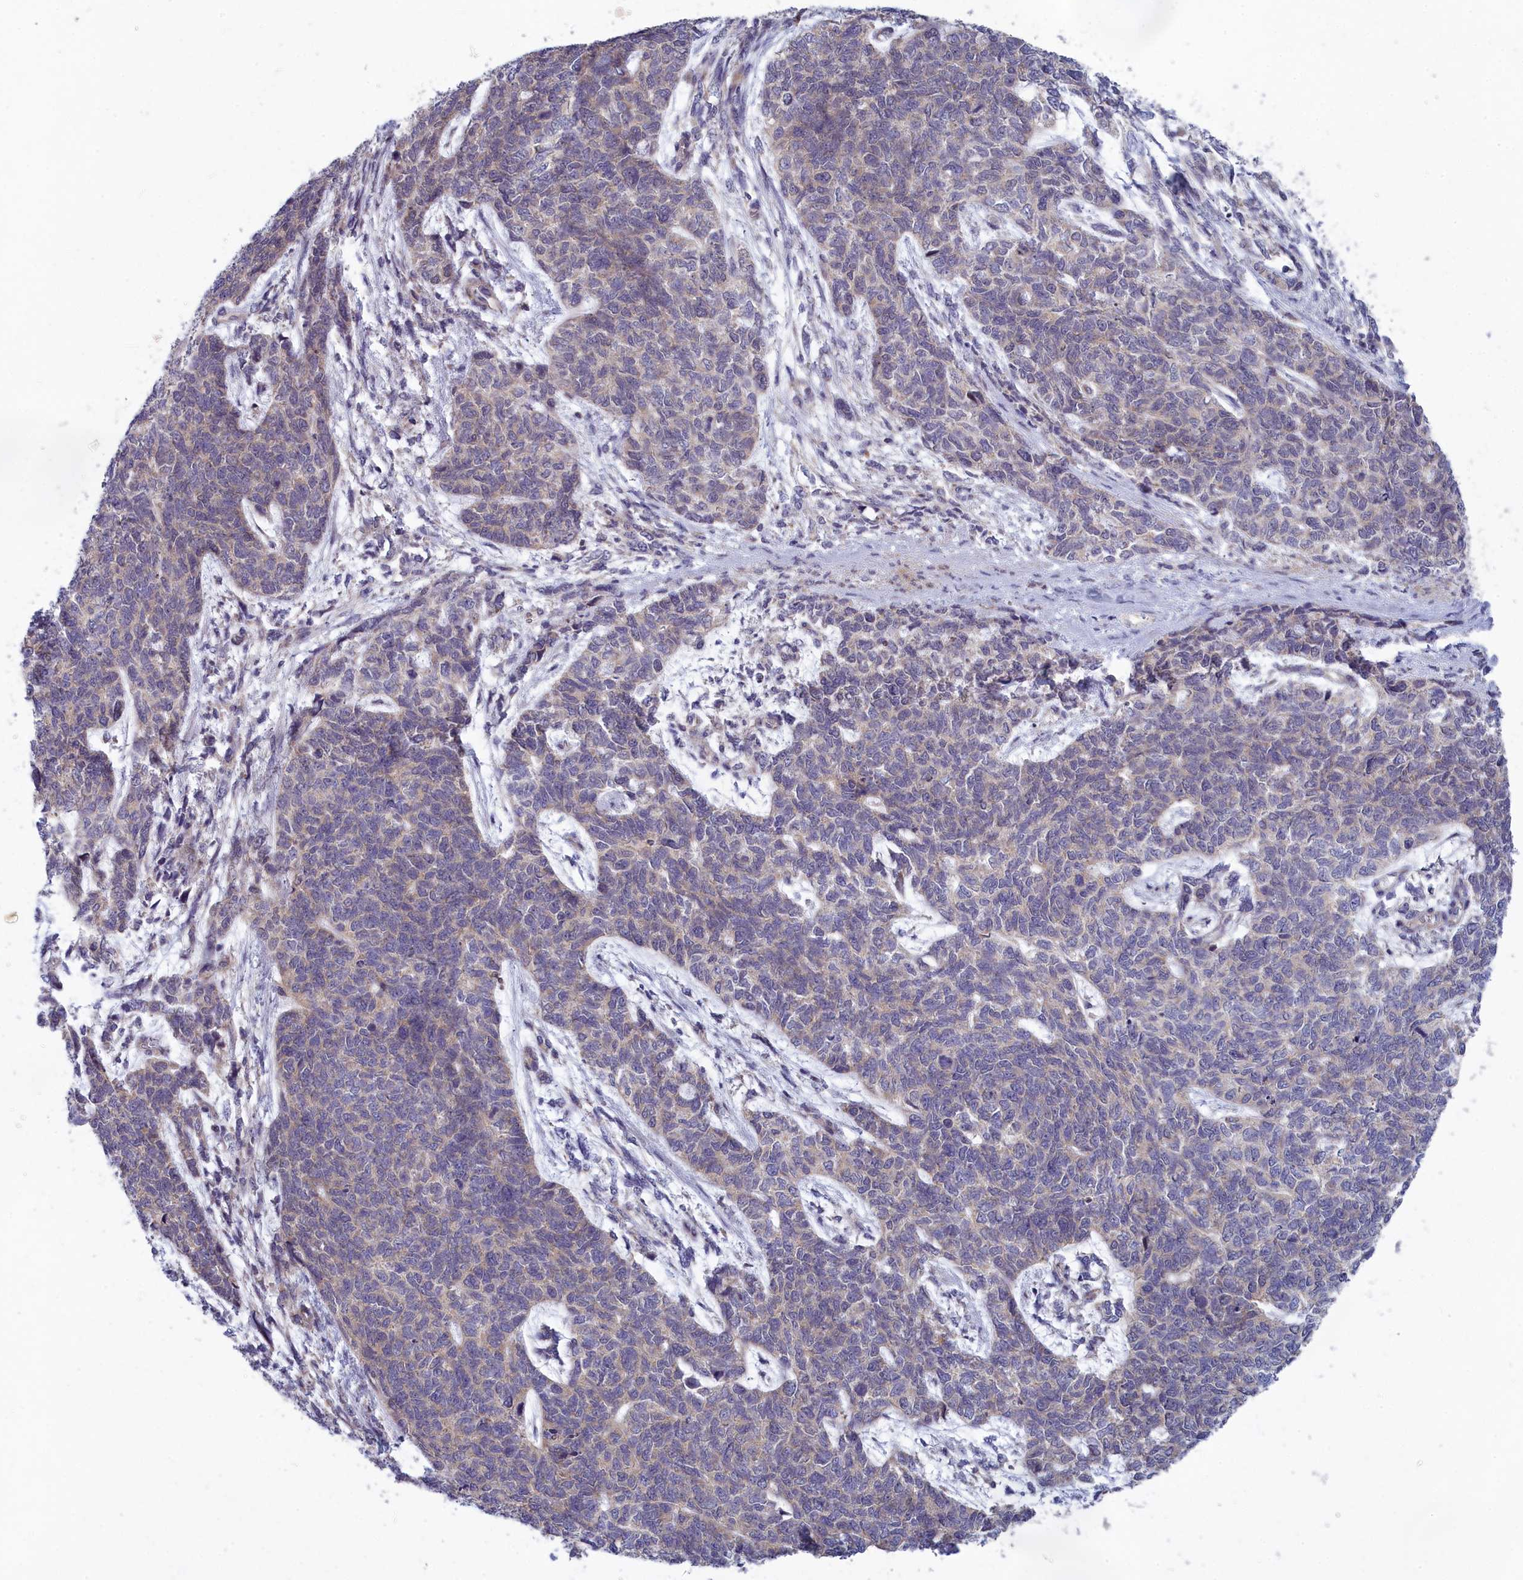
{"staining": {"intensity": "negative", "quantity": "none", "location": "none"}, "tissue": "cervical cancer", "cell_type": "Tumor cells", "image_type": "cancer", "snomed": [{"axis": "morphology", "description": "Squamous cell carcinoma, NOS"}, {"axis": "topography", "description": "Cervix"}], "caption": "The immunohistochemistry (IHC) micrograph has no significant expression in tumor cells of cervical cancer (squamous cell carcinoma) tissue.", "gene": "BLTP2", "patient": {"sex": "female", "age": 63}}